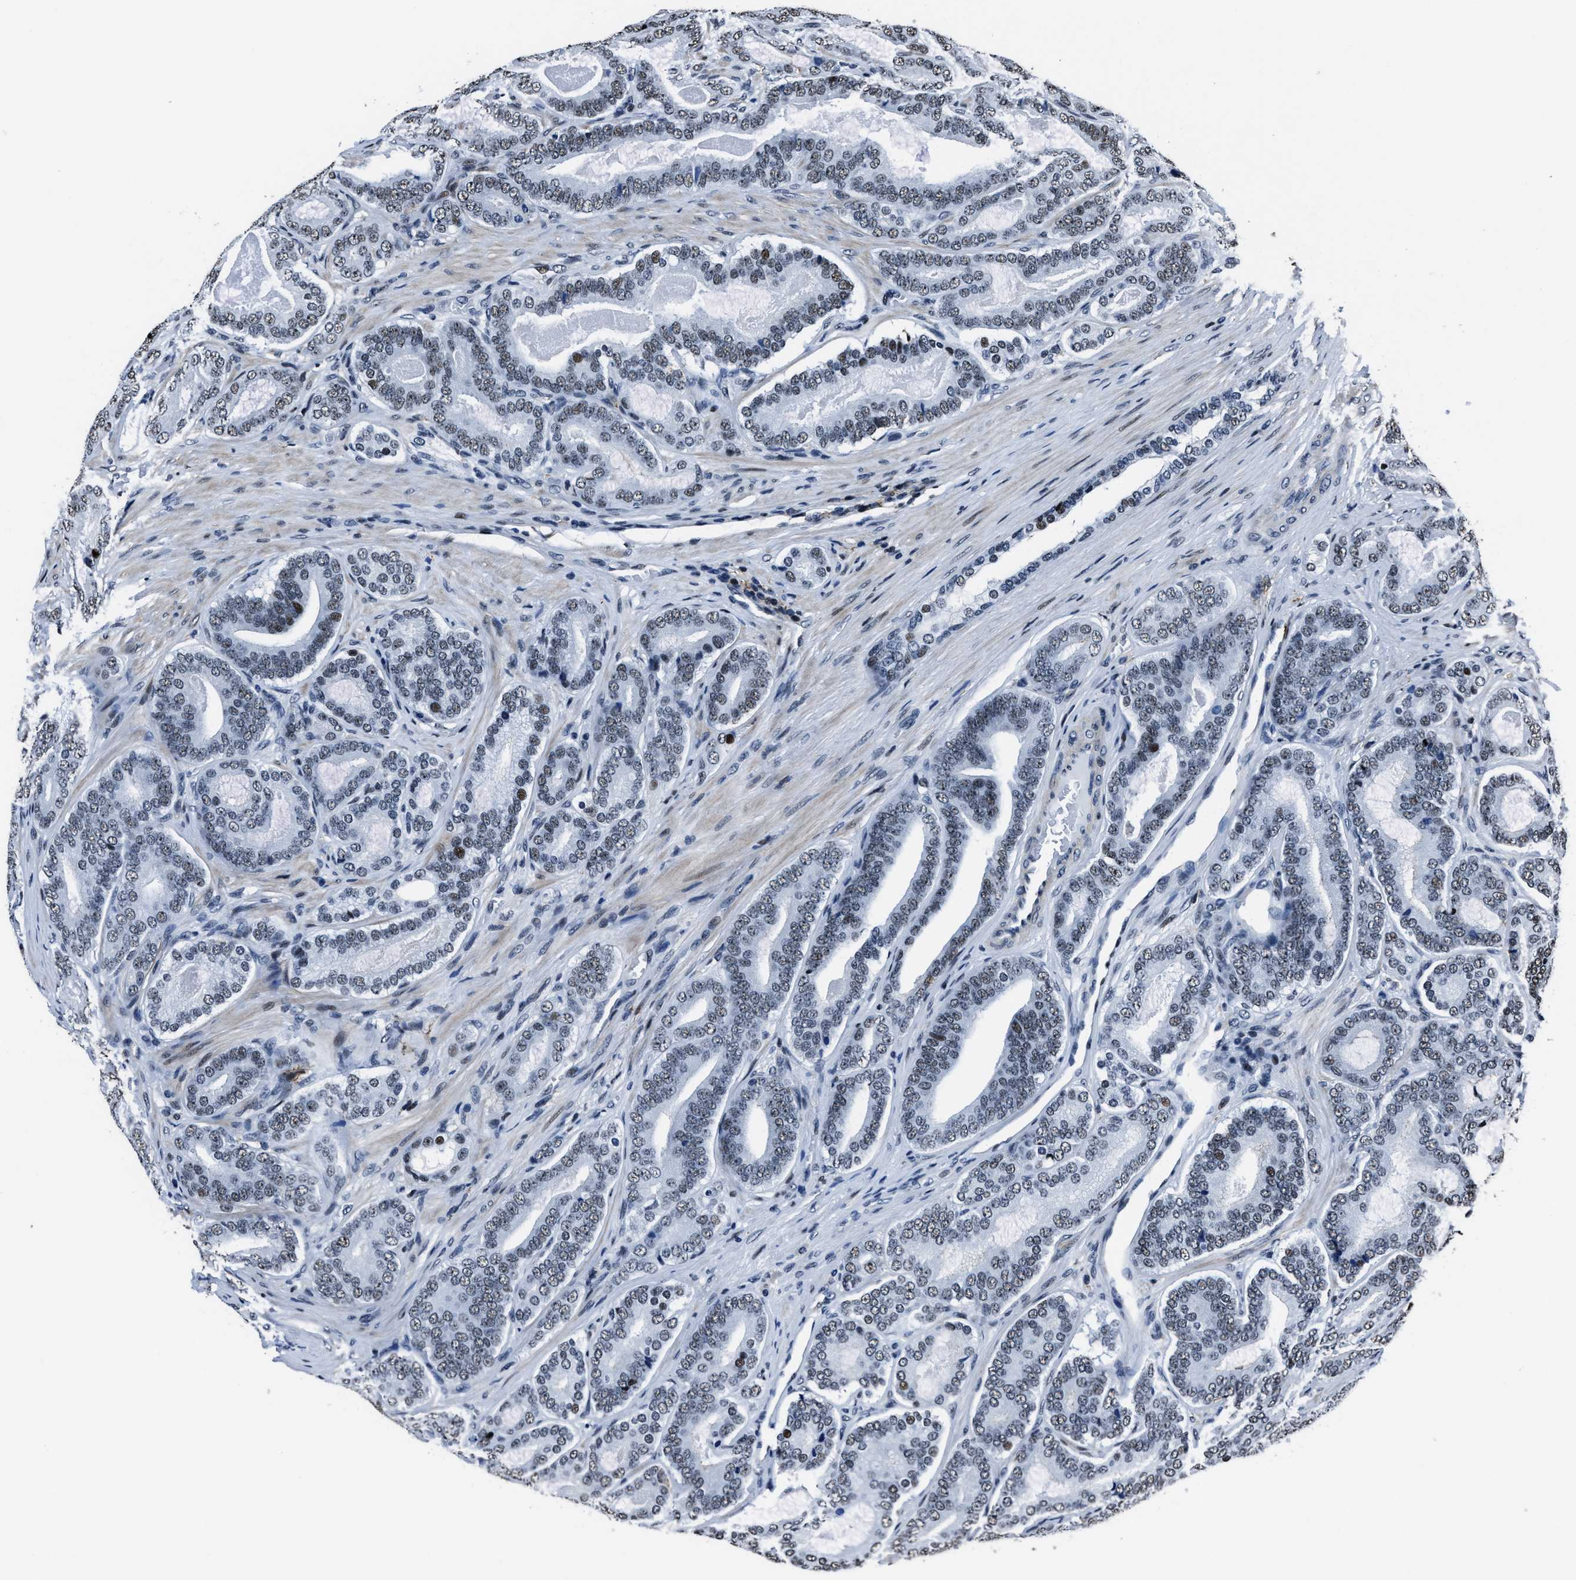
{"staining": {"intensity": "weak", "quantity": "<25%", "location": "nuclear"}, "tissue": "prostate cancer", "cell_type": "Tumor cells", "image_type": "cancer", "snomed": [{"axis": "morphology", "description": "Adenocarcinoma, High grade"}, {"axis": "topography", "description": "Prostate"}], "caption": "High magnification brightfield microscopy of high-grade adenocarcinoma (prostate) stained with DAB (3,3'-diaminobenzidine) (brown) and counterstained with hematoxylin (blue): tumor cells show no significant staining.", "gene": "PPIE", "patient": {"sex": "male", "age": 60}}